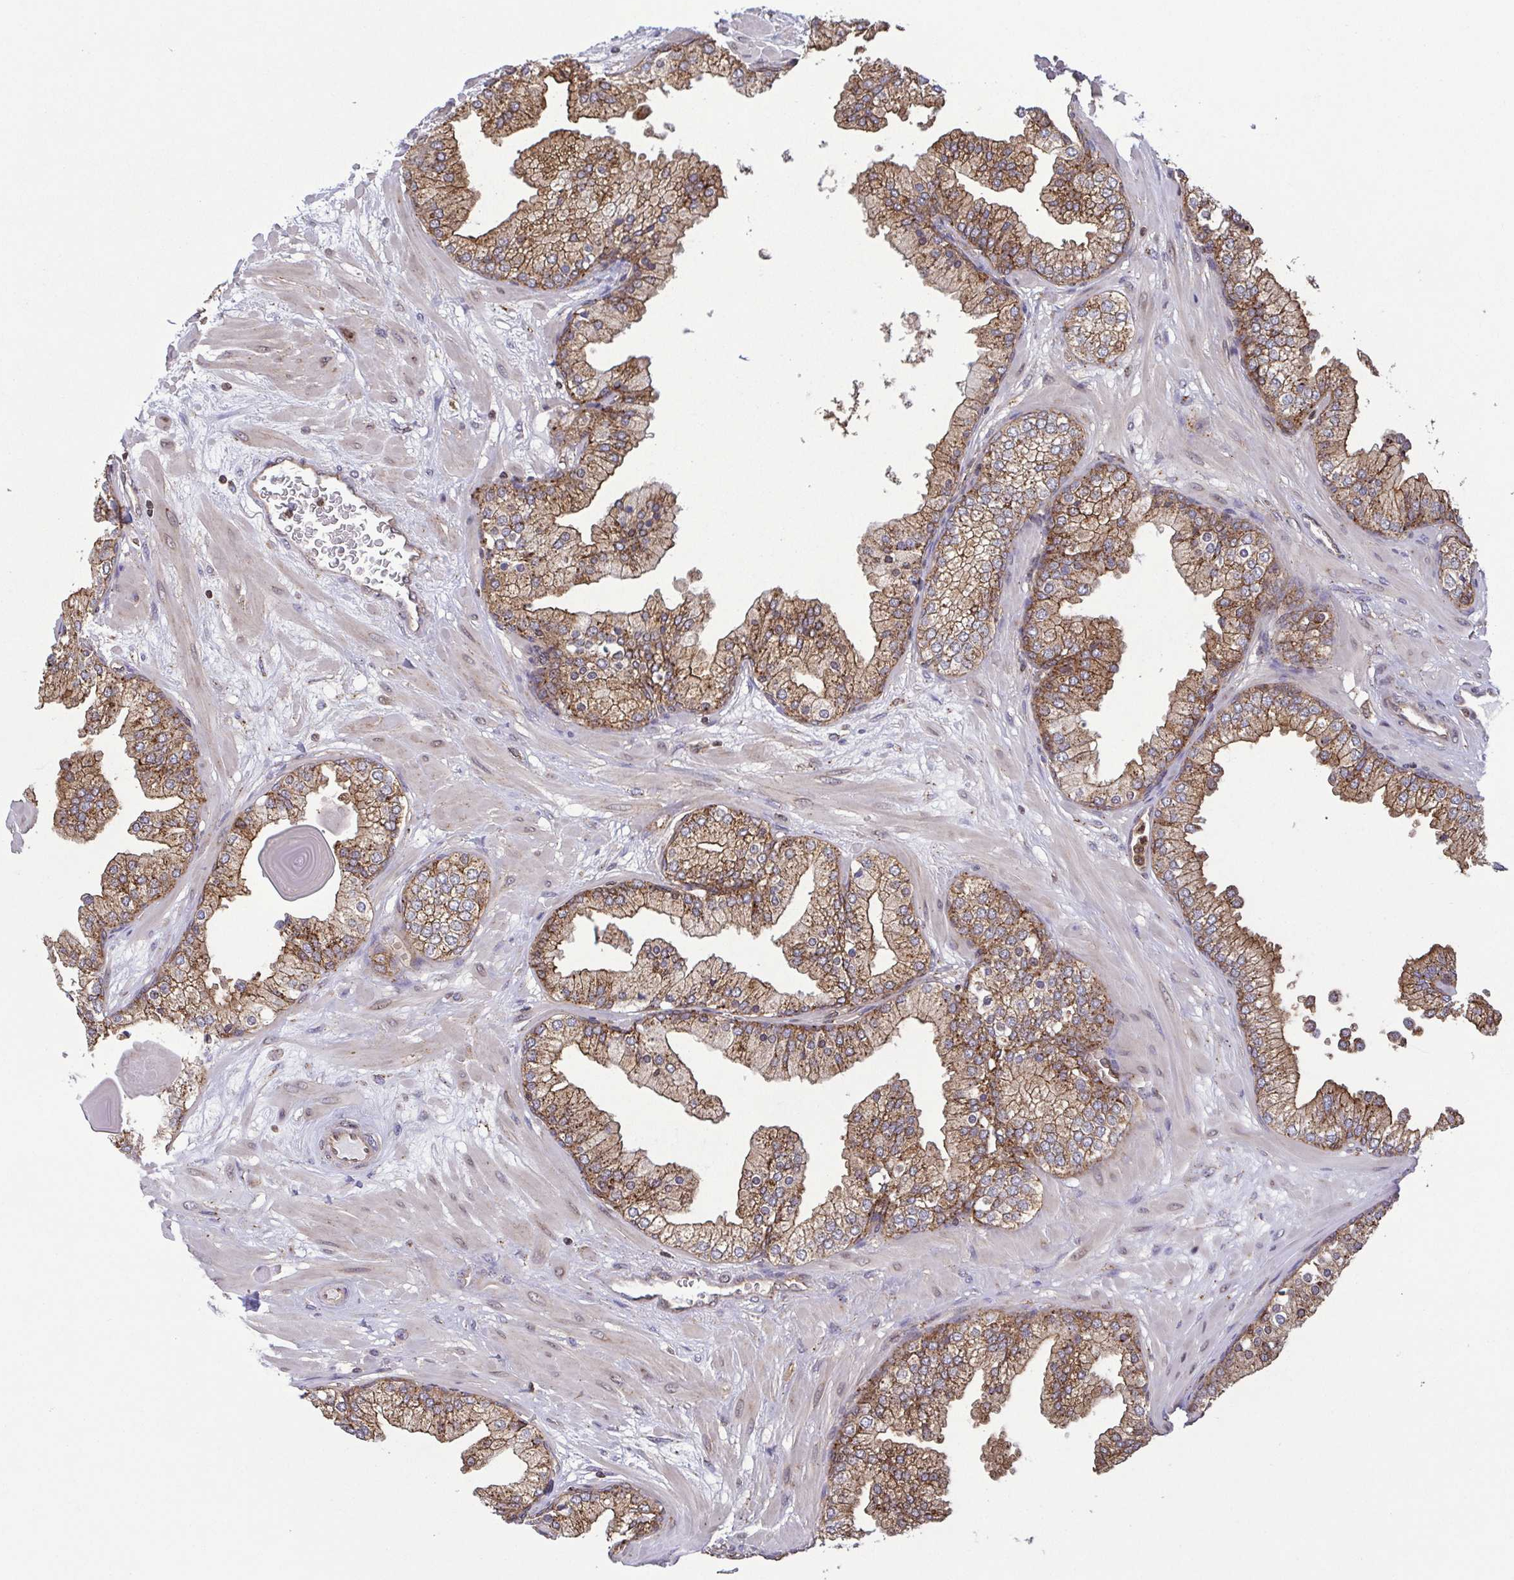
{"staining": {"intensity": "moderate", "quantity": ">75%", "location": "cytoplasmic/membranous"}, "tissue": "prostate", "cell_type": "Glandular cells", "image_type": "normal", "snomed": [{"axis": "morphology", "description": "Normal tissue, NOS"}, {"axis": "topography", "description": "Prostate"}, {"axis": "topography", "description": "Peripheral nerve tissue"}], "caption": "Glandular cells reveal moderate cytoplasmic/membranous positivity in approximately >75% of cells in benign prostate. (DAB IHC, brown staining for protein, blue staining for nuclei).", "gene": "CHMP1B", "patient": {"sex": "male", "age": 61}}